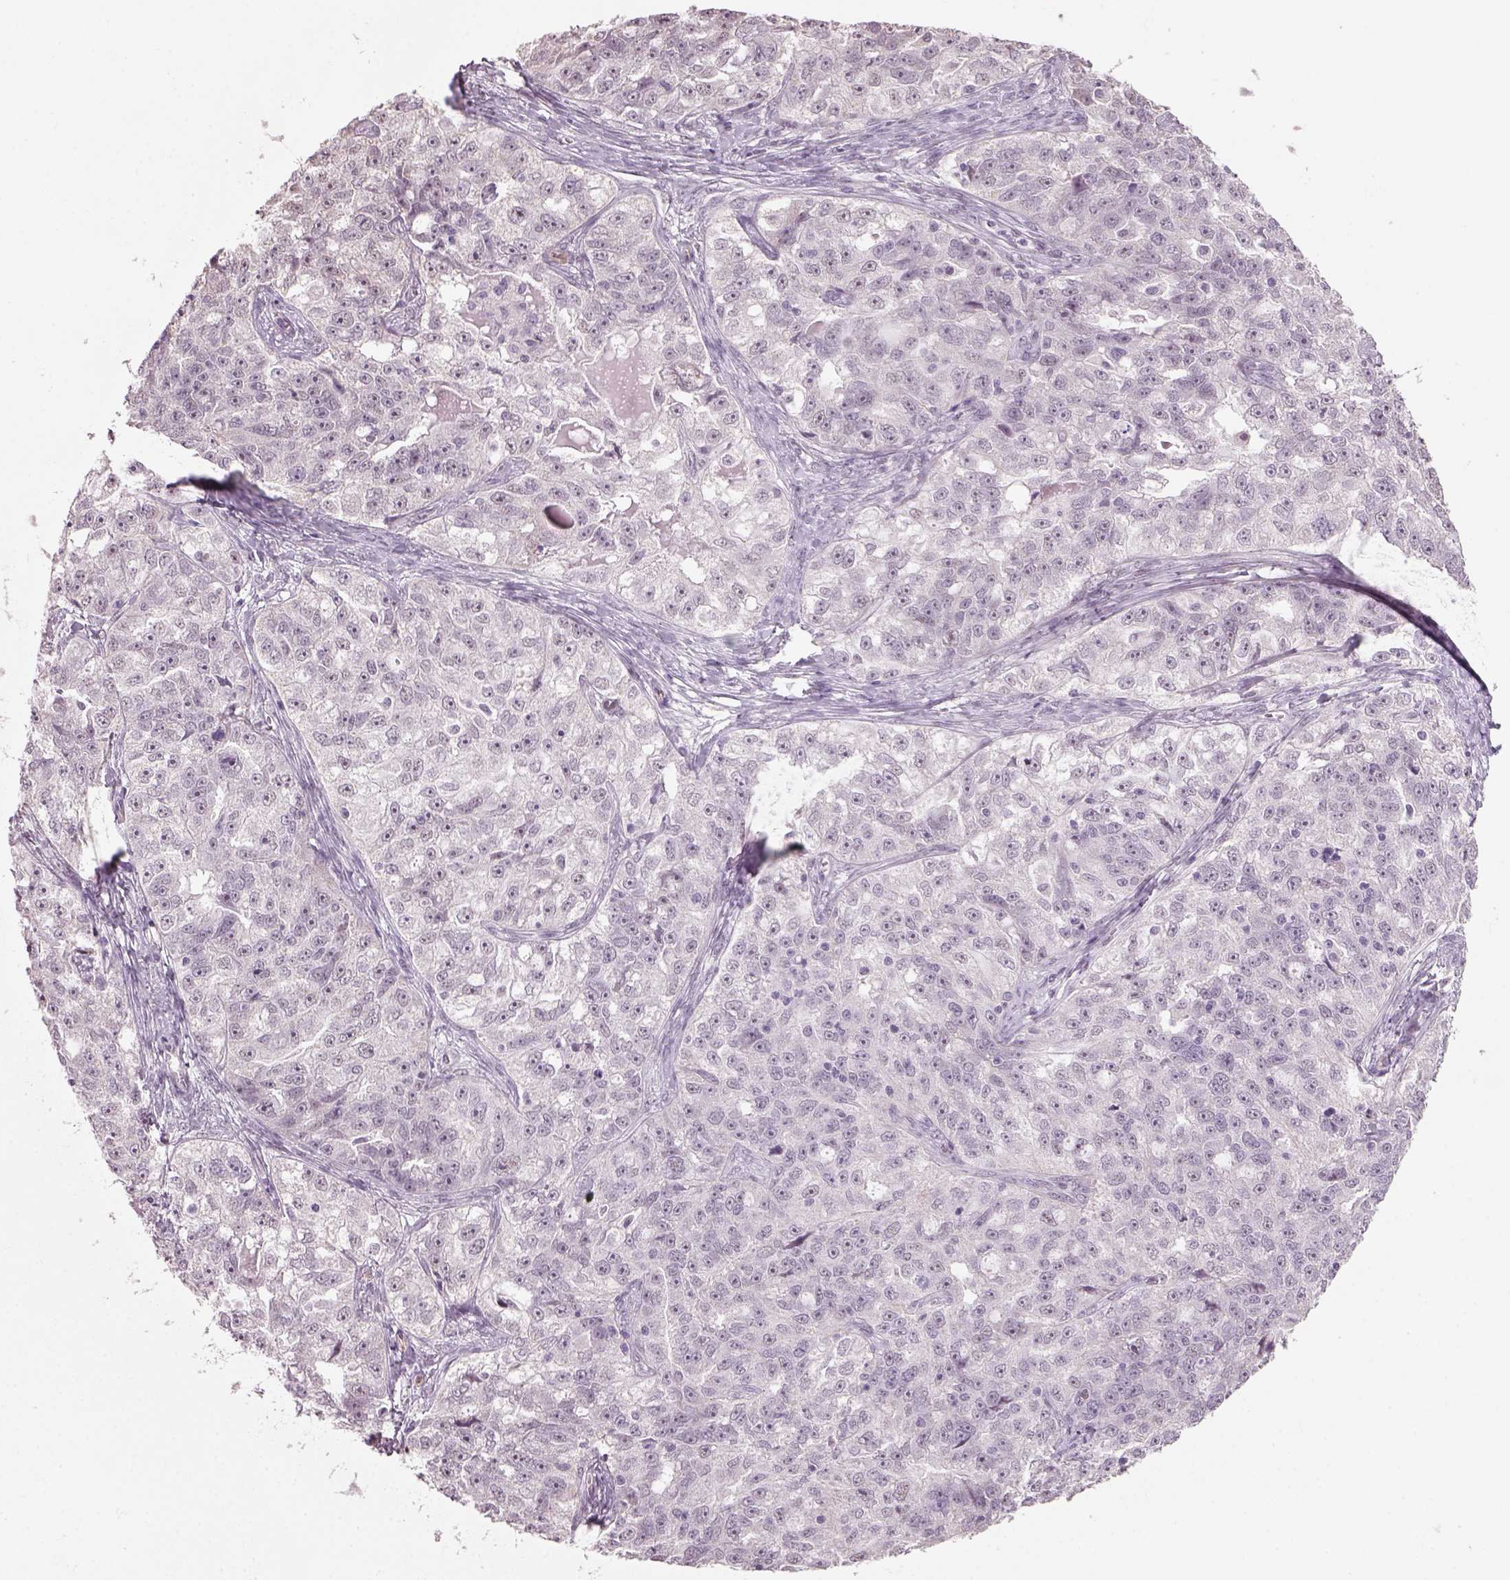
{"staining": {"intensity": "negative", "quantity": "none", "location": "none"}, "tissue": "ovarian cancer", "cell_type": "Tumor cells", "image_type": "cancer", "snomed": [{"axis": "morphology", "description": "Cystadenocarcinoma, serous, NOS"}, {"axis": "topography", "description": "Ovary"}], "caption": "Image shows no significant protein staining in tumor cells of ovarian cancer (serous cystadenocarcinoma).", "gene": "NAT8", "patient": {"sex": "female", "age": 51}}